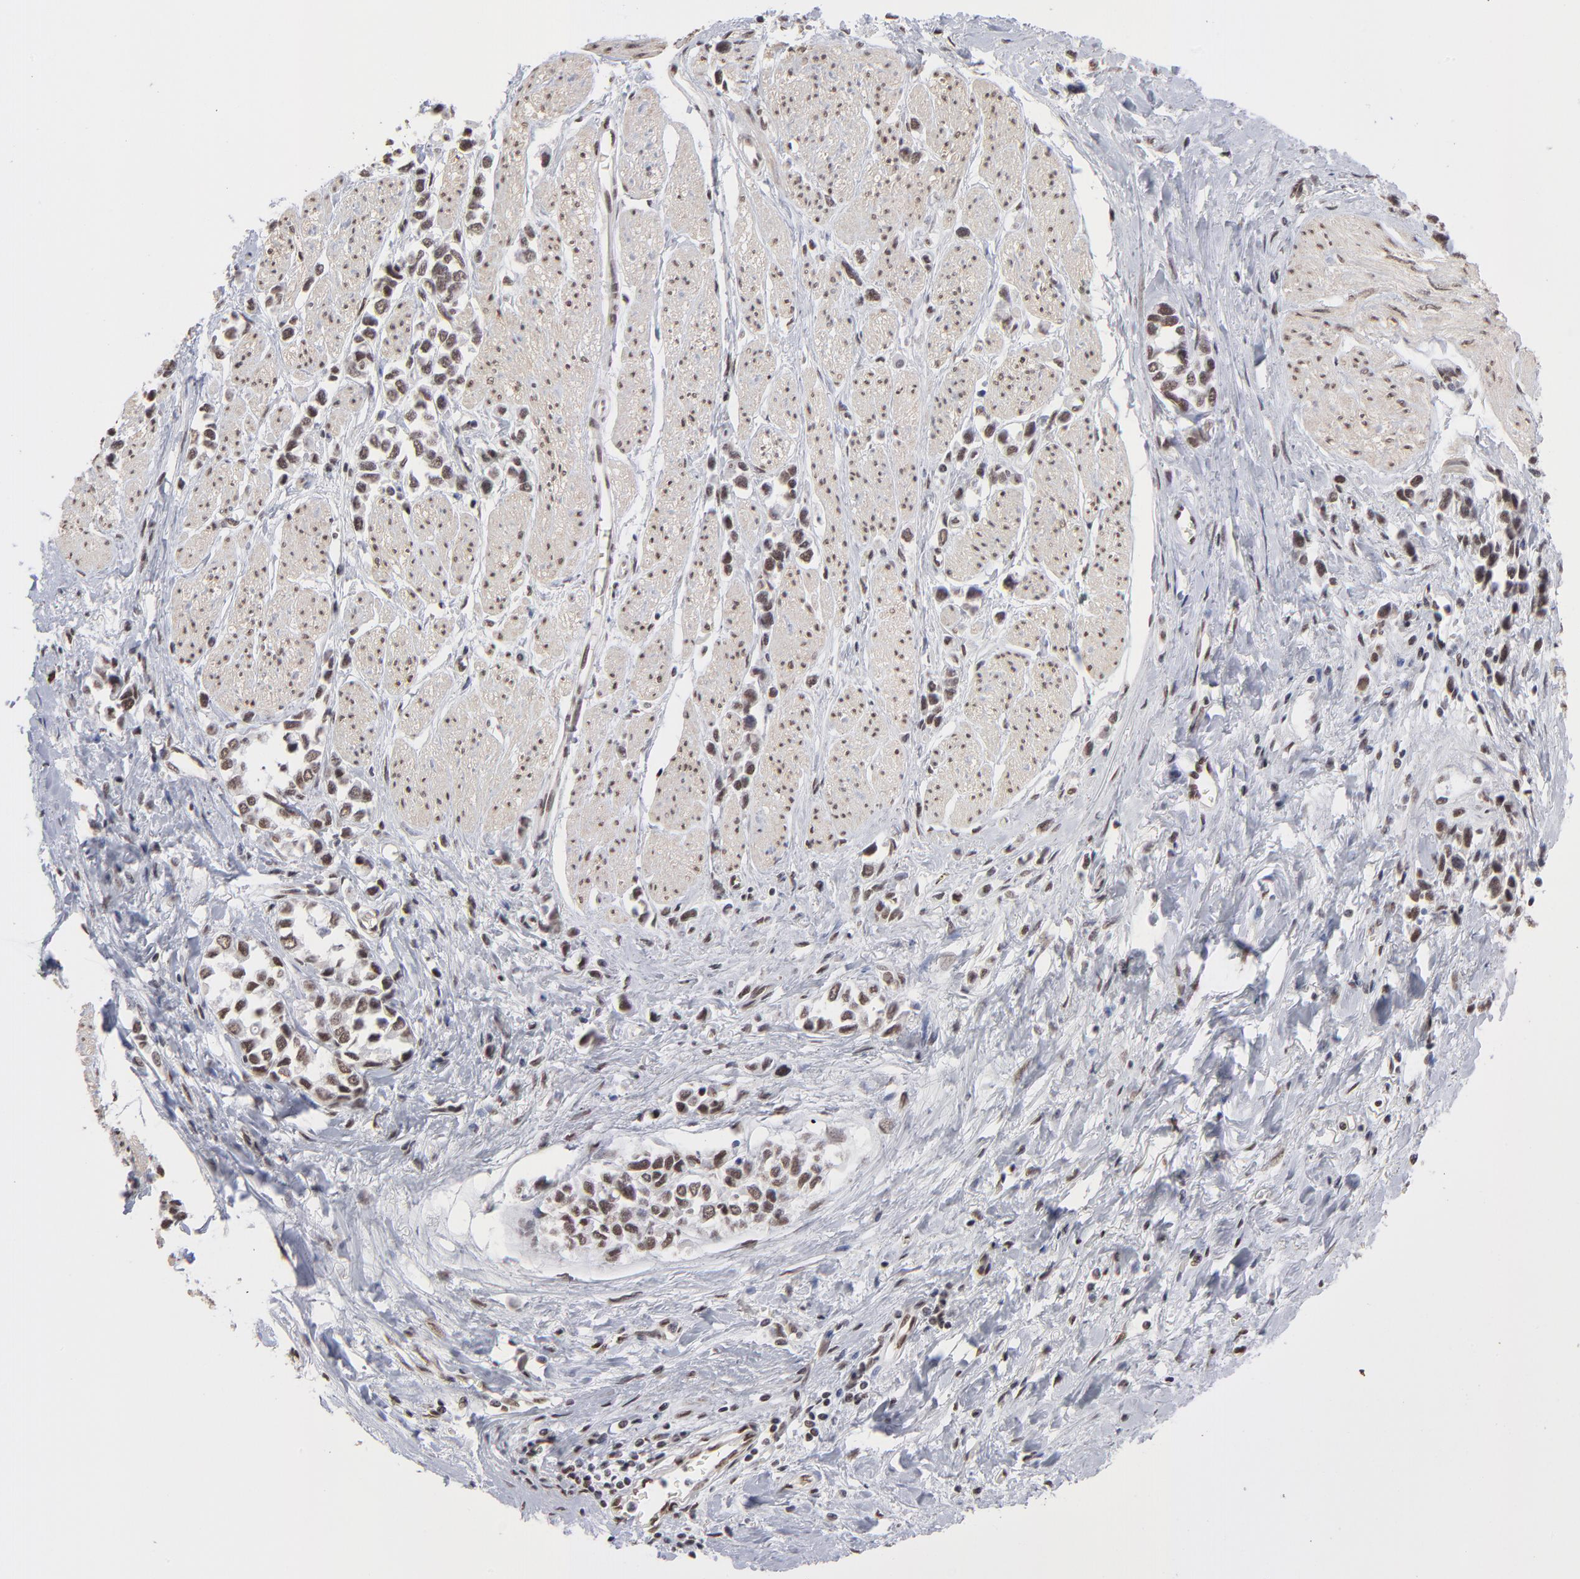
{"staining": {"intensity": "moderate", "quantity": ">75%", "location": "nuclear"}, "tissue": "stomach cancer", "cell_type": "Tumor cells", "image_type": "cancer", "snomed": [{"axis": "morphology", "description": "Adenocarcinoma, NOS"}, {"axis": "topography", "description": "Stomach, upper"}], "caption": "Stomach cancer (adenocarcinoma) tissue demonstrates moderate nuclear staining in approximately >75% of tumor cells", "gene": "ZNF3", "patient": {"sex": "male", "age": 76}}